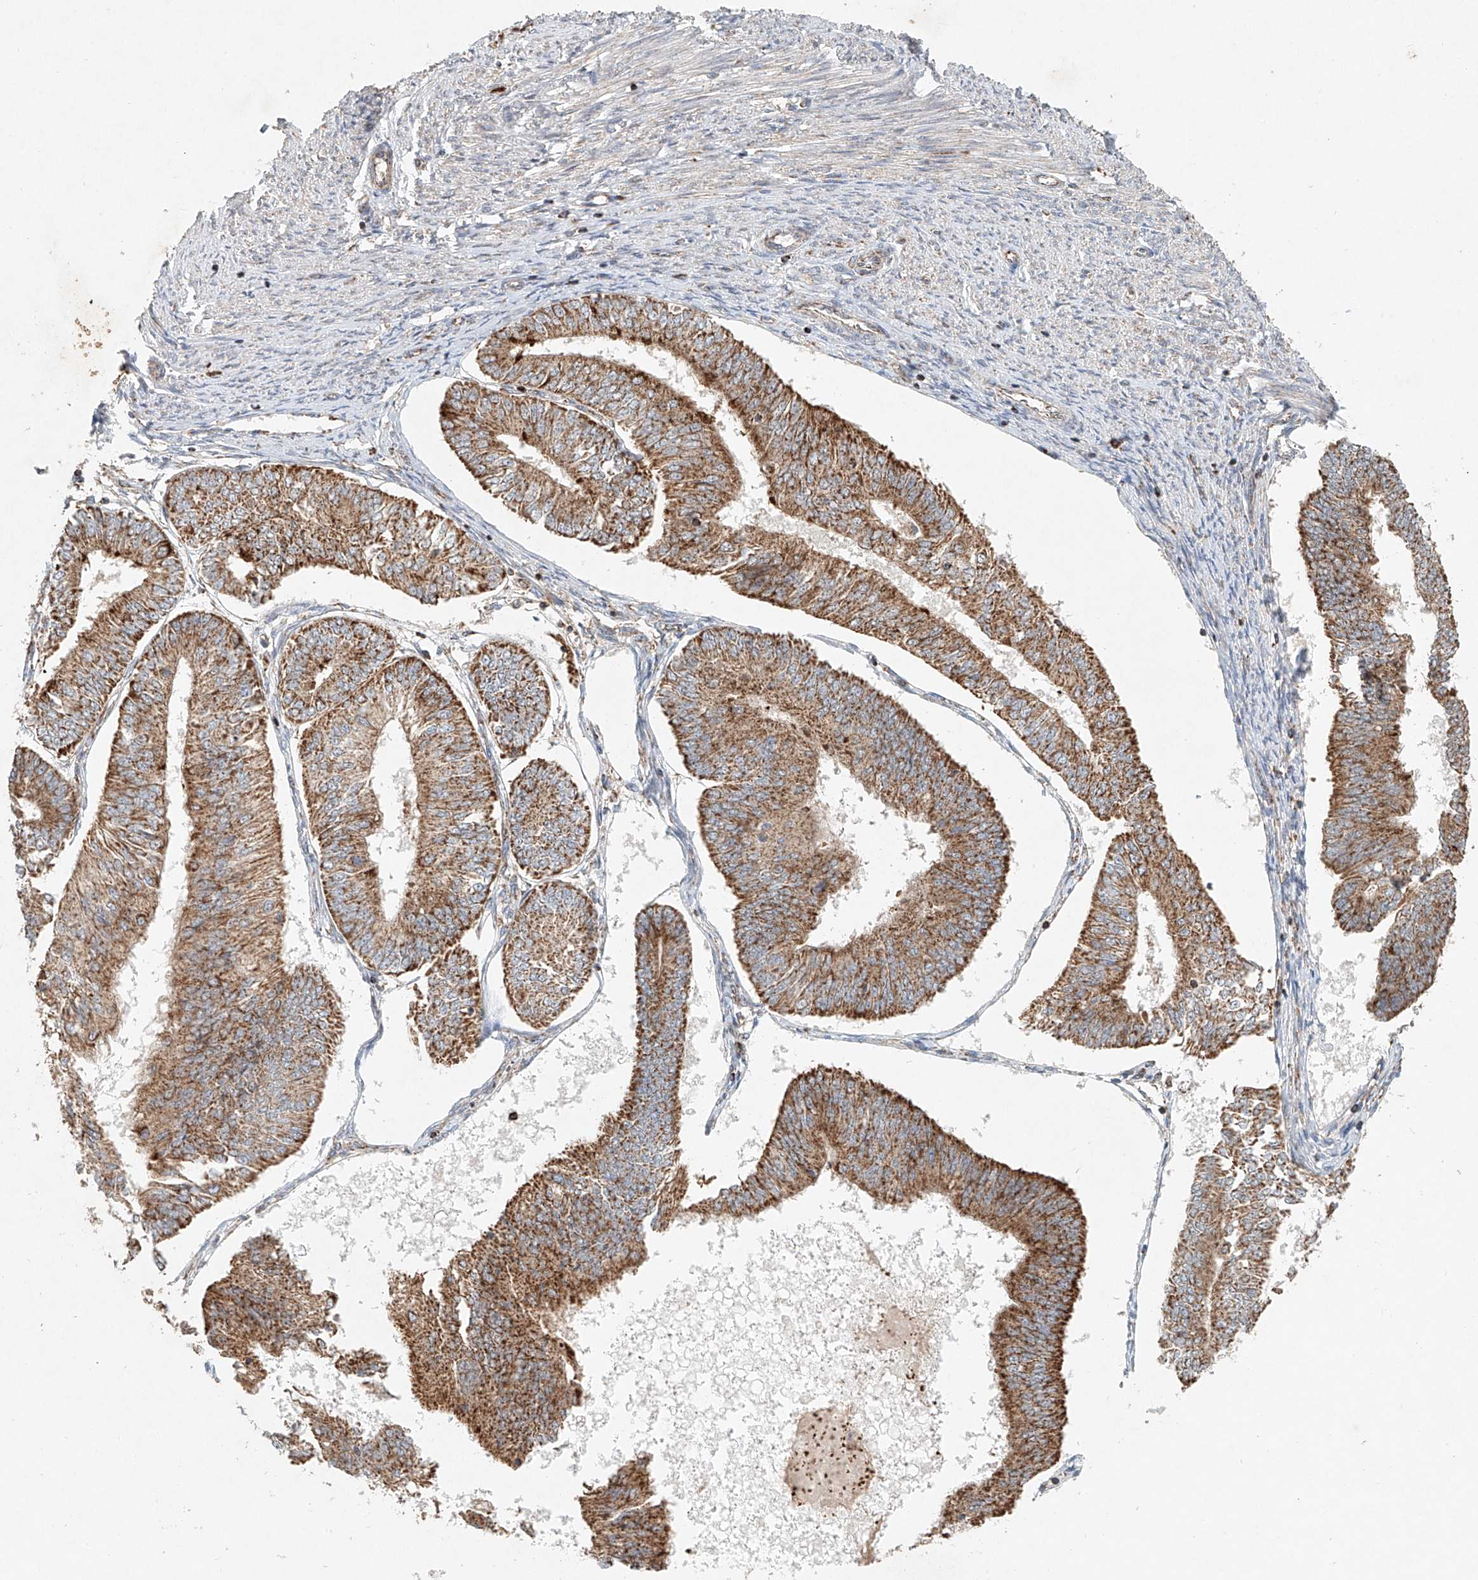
{"staining": {"intensity": "moderate", "quantity": ">75%", "location": "cytoplasmic/membranous"}, "tissue": "endometrial cancer", "cell_type": "Tumor cells", "image_type": "cancer", "snomed": [{"axis": "morphology", "description": "Adenocarcinoma, NOS"}, {"axis": "topography", "description": "Endometrium"}], "caption": "Moderate cytoplasmic/membranous expression for a protein is seen in approximately >75% of tumor cells of adenocarcinoma (endometrial) using IHC.", "gene": "DCAF11", "patient": {"sex": "female", "age": 58}}